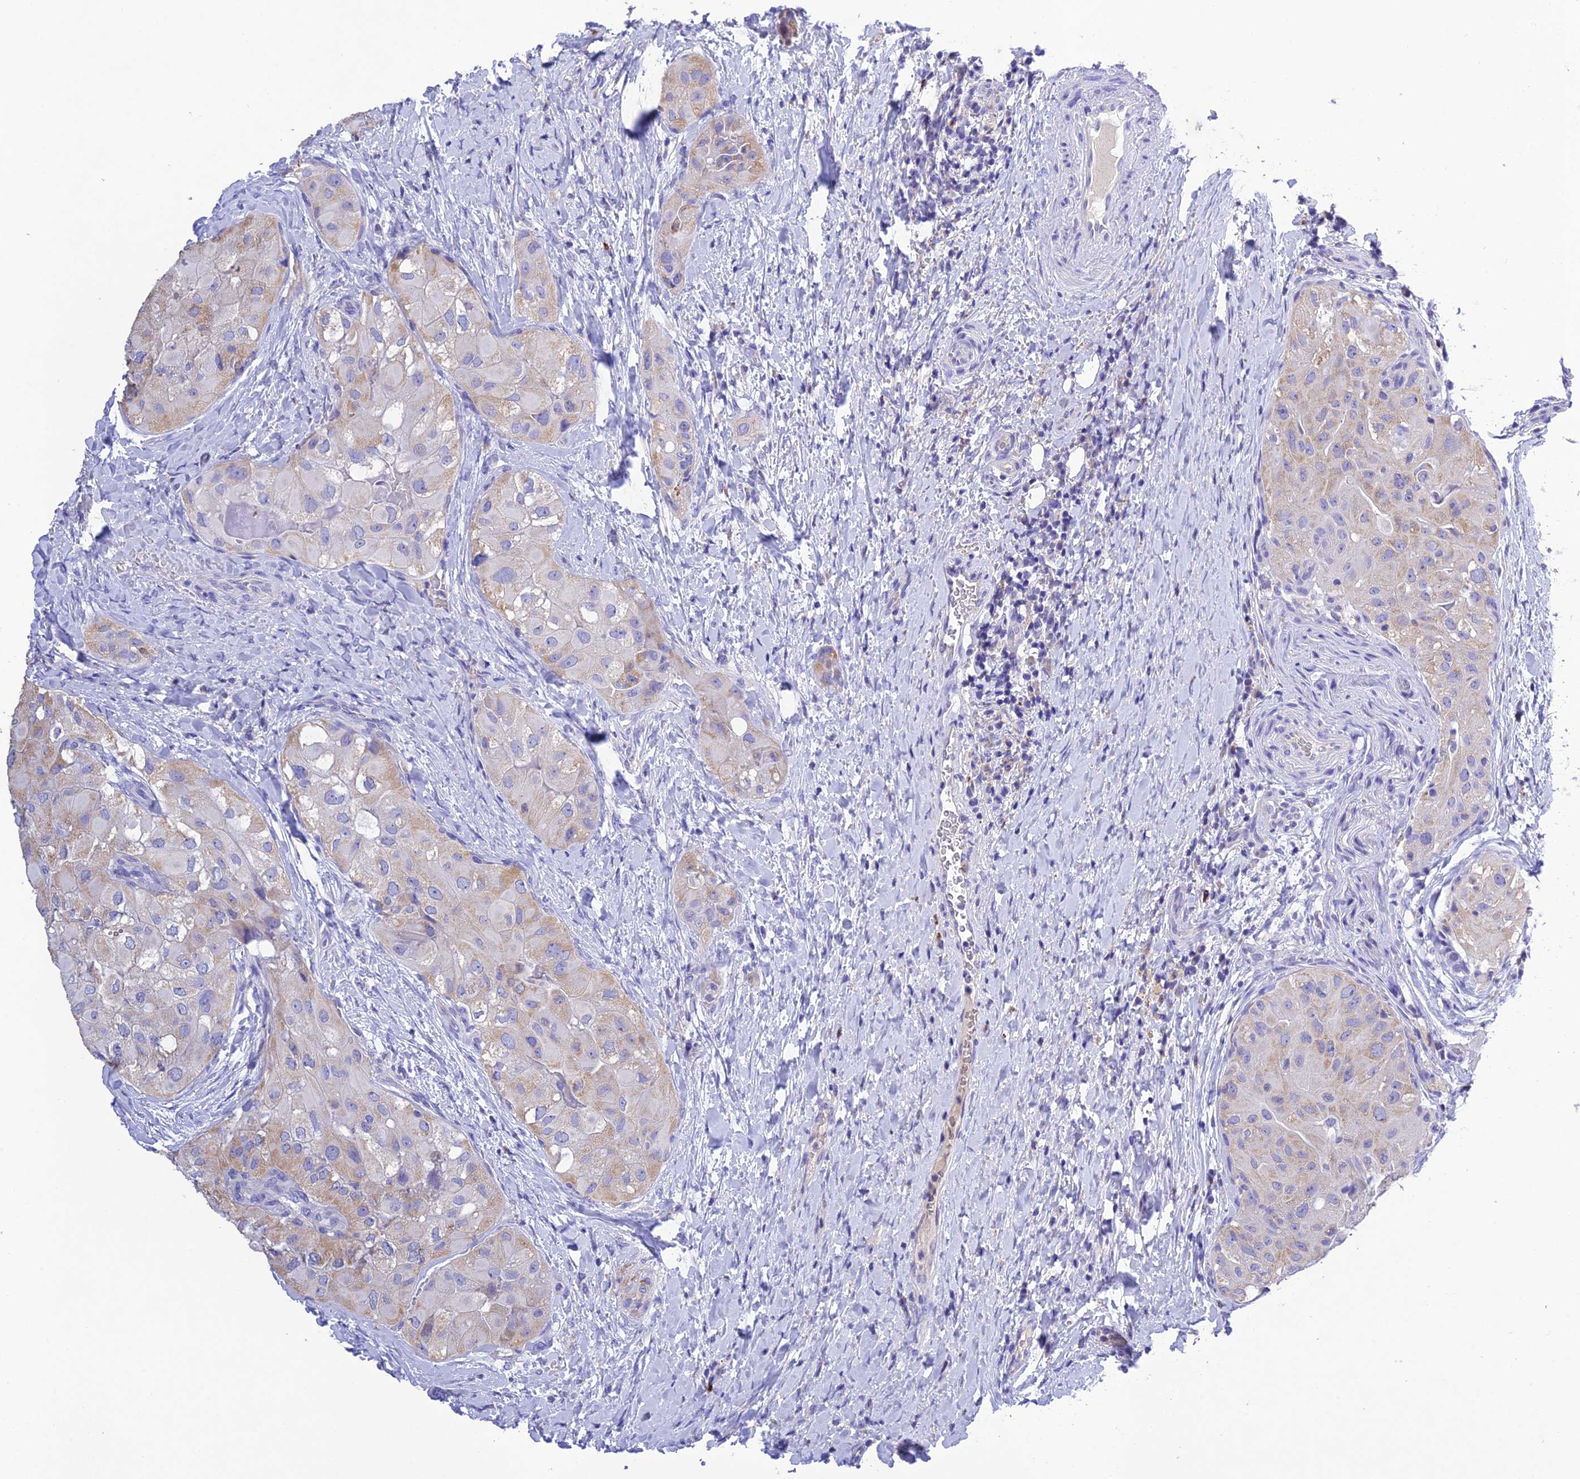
{"staining": {"intensity": "weak", "quantity": "<25%", "location": "cytoplasmic/membranous"}, "tissue": "thyroid cancer", "cell_type": "Tumor cells", "image_type": "cancer", "snomed": [{"axis": "morphology", "description": "Normal tissue, NOS"}, {"axis": "morphology", "description": "Papillary adenocarcinoma, NOS"}, {"axis": "topography", "description": "Thyroid gland"}], "caption": "Immunohistochemistry (IHC) image of human thyroid cancer stained for a protein (brown), which shows no positivity in tumor cells. (Stains: DAB immunohistochemistry (IHC) with hematoxylin counter stain, Microscopy: brightfield microscopy at high magnification).", "gene": "MS4A5", "patient": {"sex": "female", "age": 59}}